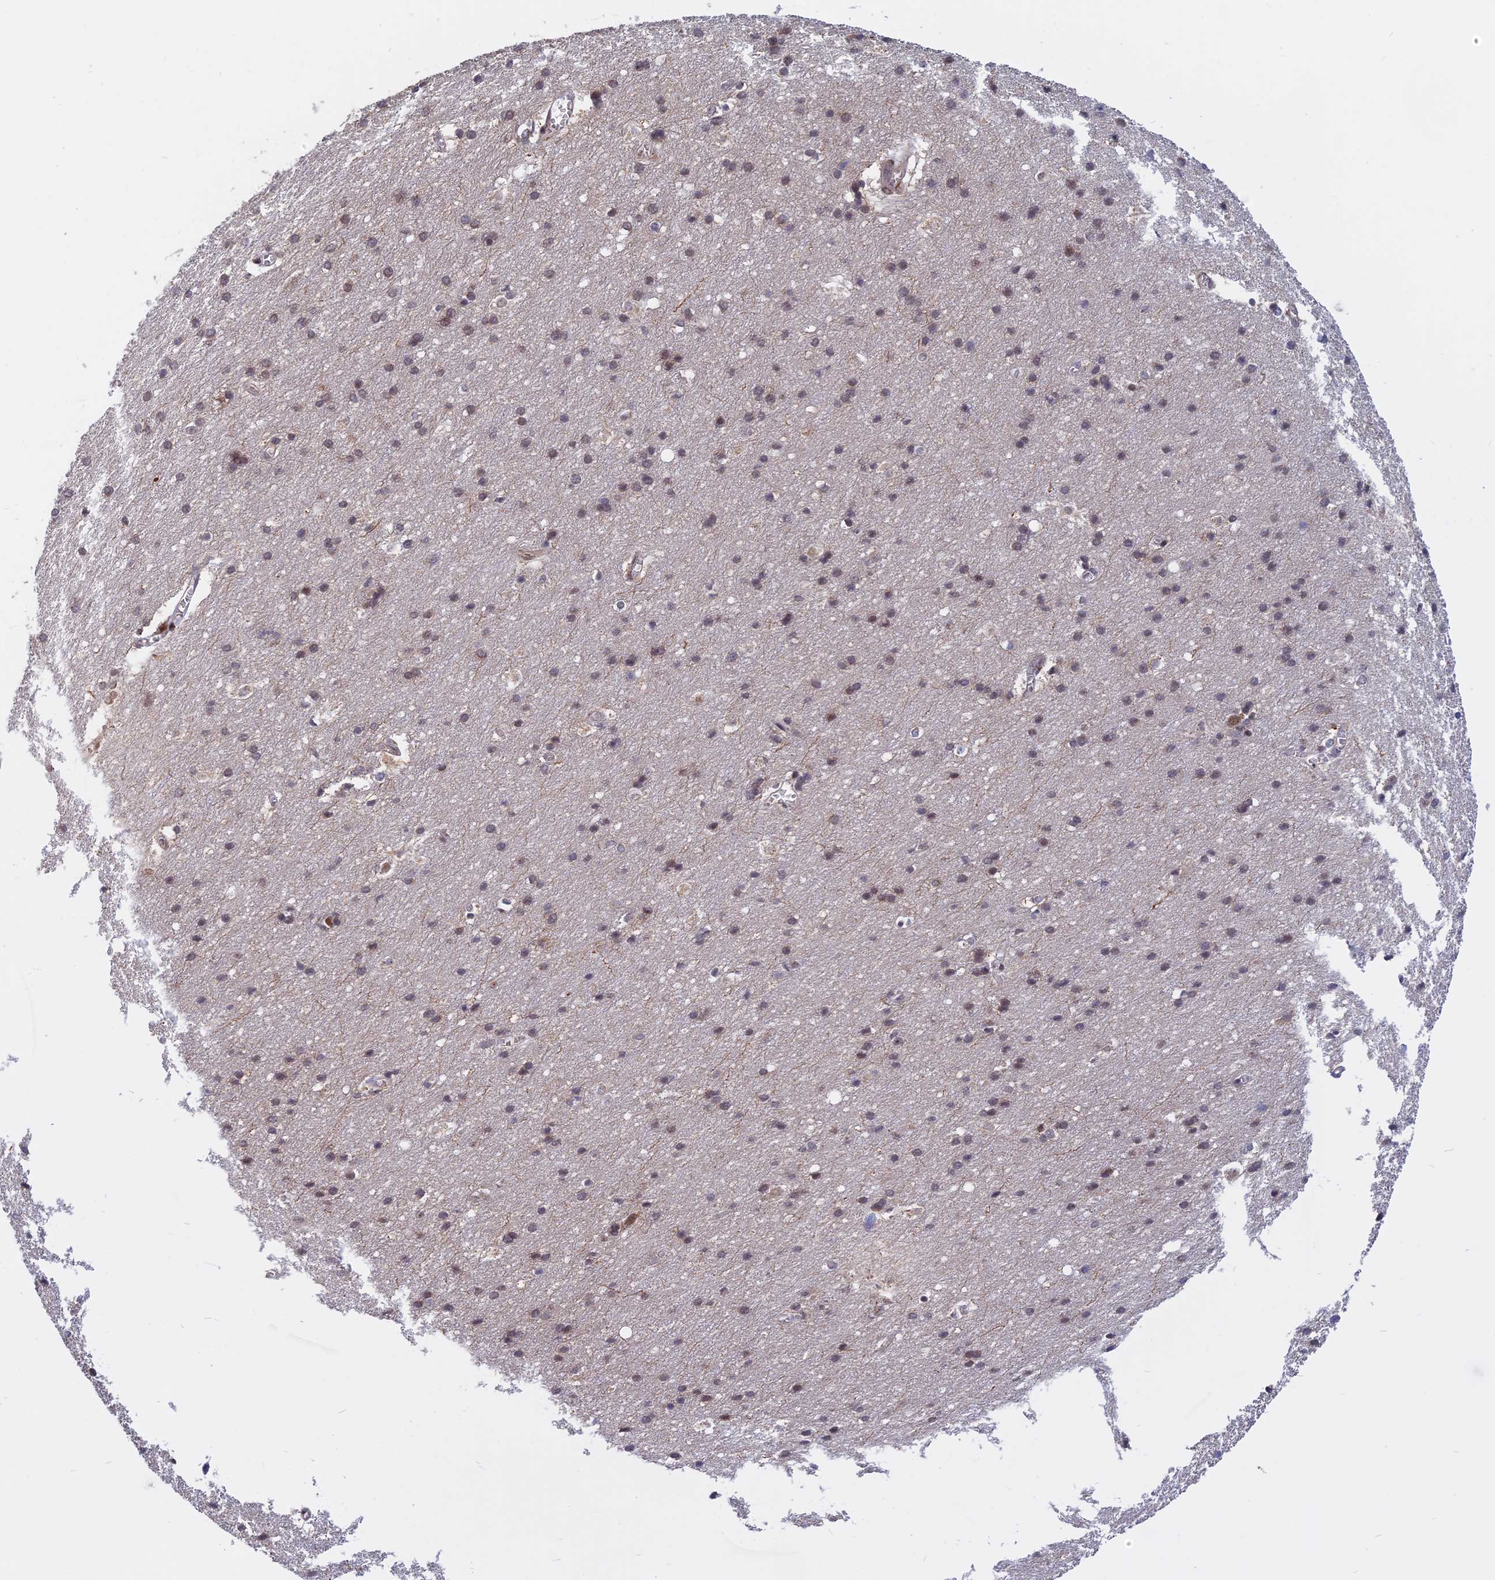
{"staining": {"intensity": "weak", "quantity": ">75%", "location": "cytoplasmic/membranous,nuclear"}, "tissue": "cerebral cortex", "cell_type": "Endothelial cells", "image_type": "normal", "snomed": [{"axis": "morphology", "description": "Normal tissue, NOS"}, {"axis": "topography", "description": "Cerebral cortex"}], "caption": "Protein staining by immunohistochemistry displays weak cytoplasmic/membranous,nuclear staining in approximately >75% of endothelial cells in benign cerebral cortex. (DAB IHC, brown staining for protein, blue staining for nuclei).", "gene": "CCDC113", "patient": {"sex": "male", "age": 54}}